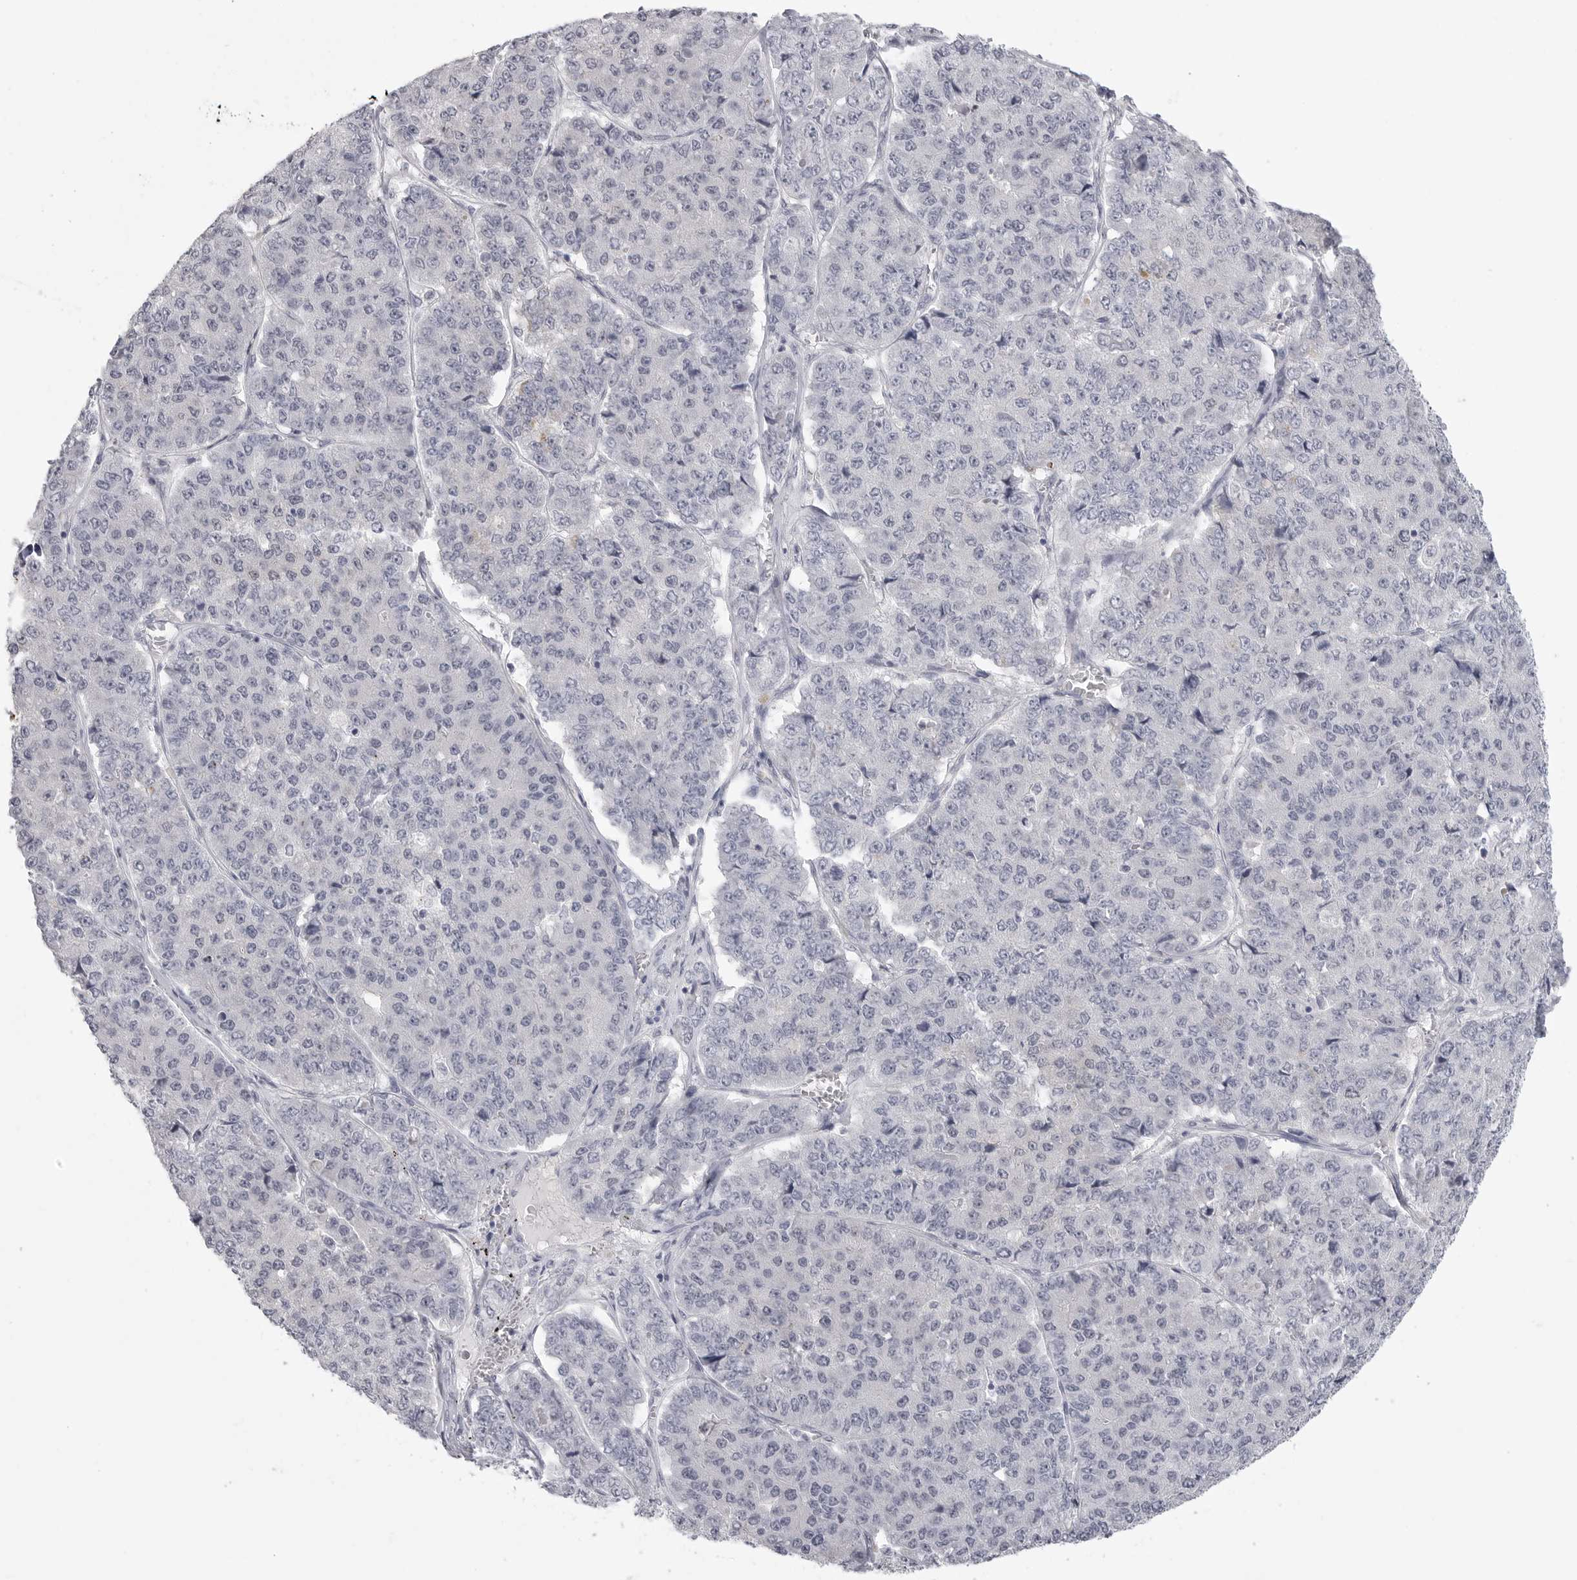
{"staining": {"intensity": "negative", "quantity": "none", "location": "none"}, "tissue": "pancreatic cancer", "cell_type": "Tumor cells", "image_type": "cancer", "snomed": [{"axis": "morphology", "description": "Adenocarcinoma, NOS"}, {"axis": "topography", "description": "Pancreas"}], "caption": "Histopathology image shows no protein staining in tumor cells of pancreatic cancer (adenocarcinoma) tissue.", "gene": "HMGCS2", "patient": {"sex": "male", "age": 50}}